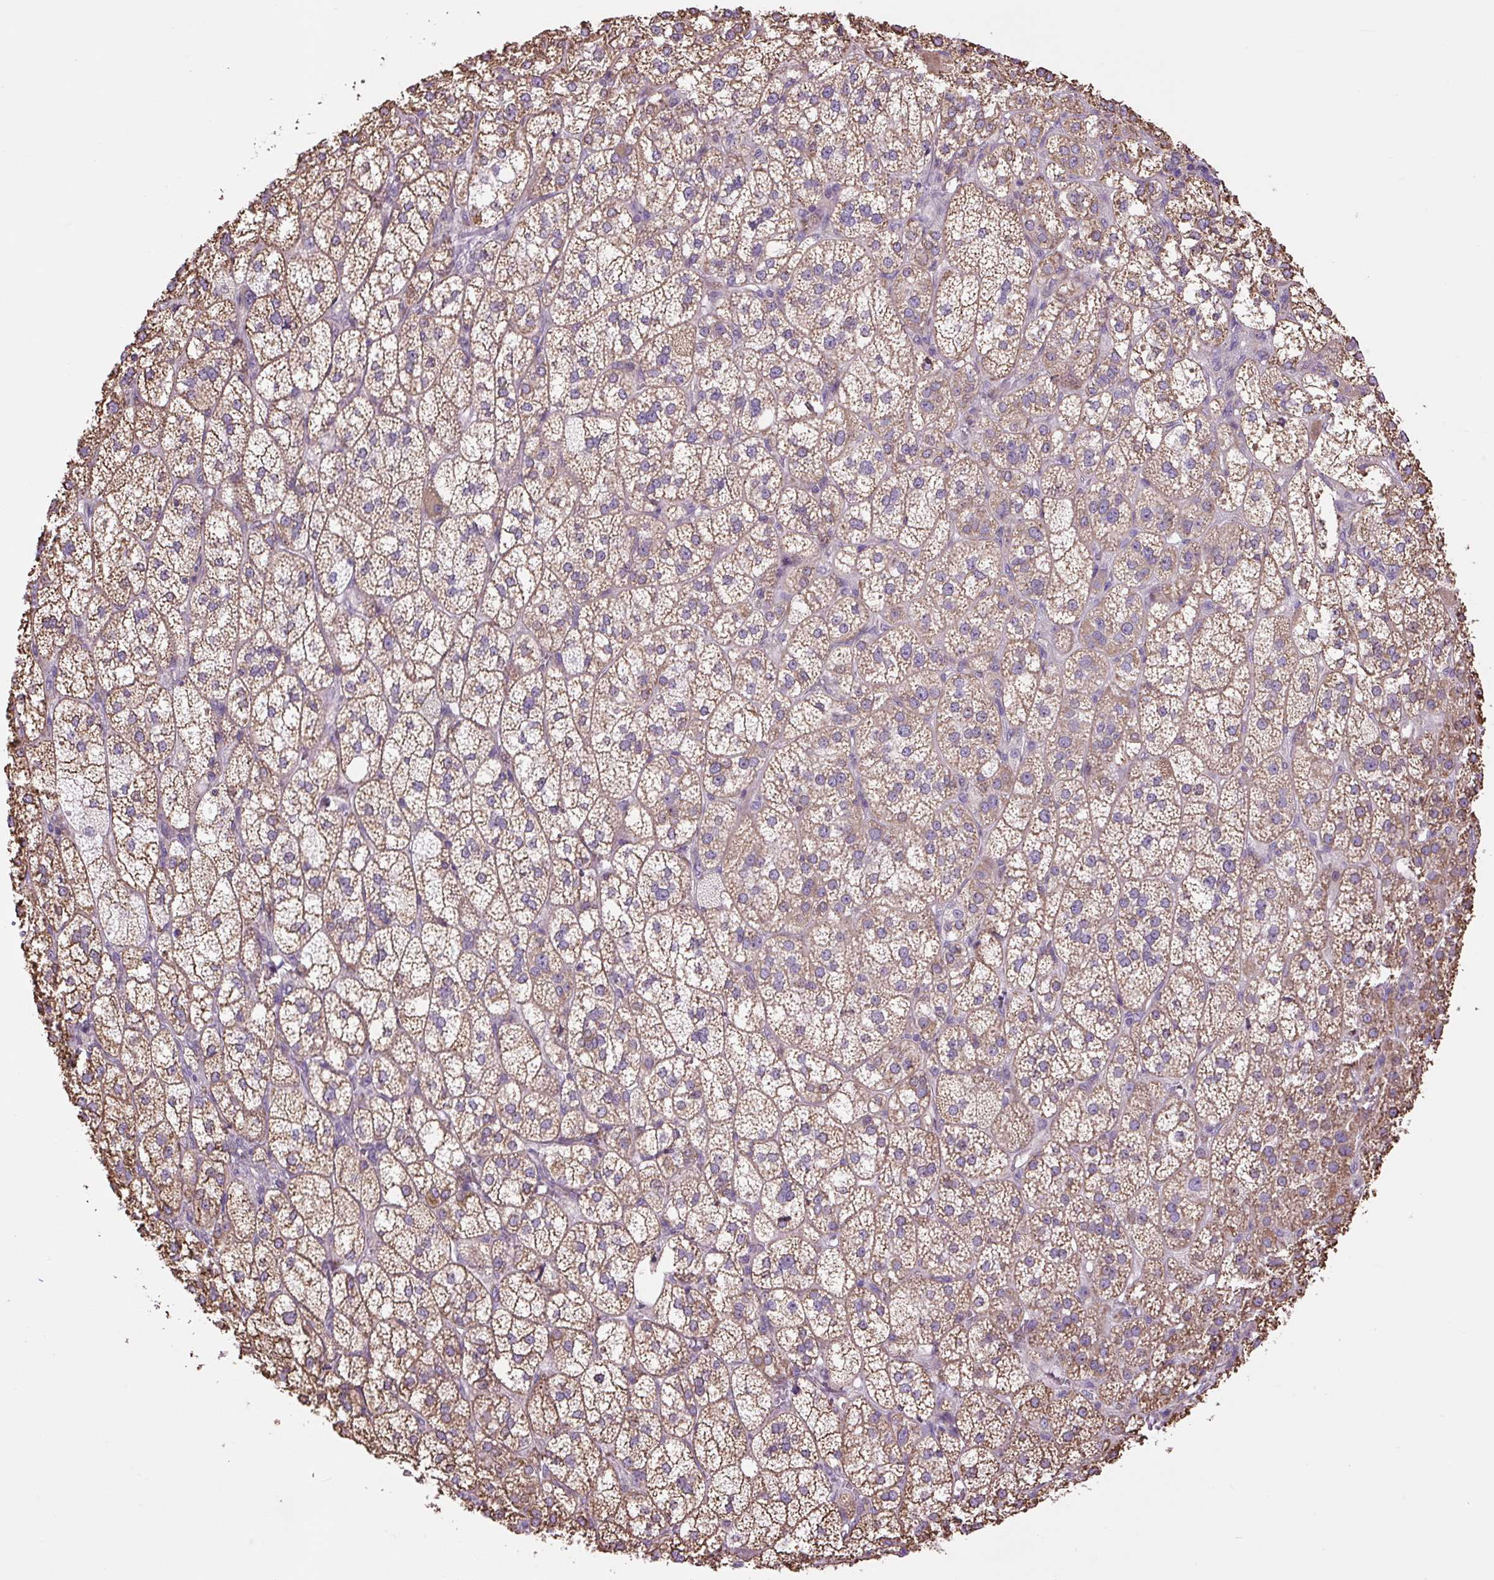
{"staining": {"intensity": "moderate", "quantity": ">75%", "location": "cytoplasmic/membranous"}, "tissue": "adrenal gland", "cell_type": "Glandular cells", "image_type": "normal", "snomed": [{"axis": "morphology", "description": "Normal tissue, NOS"}, {"axis": "topography", "description": "Adrenal gland"}], "caption": "Glandular cells display moderate cytoplasmic/membranous positivity in approximately >75% of cells in unremarkable adrenal gland. (DAB (3,3'-diaminobenzidine) IHC, brown staining for protein, blue staining for nuclei).", "gene": "PLCG1", "patient": {"sex": "female", "age": 60}}